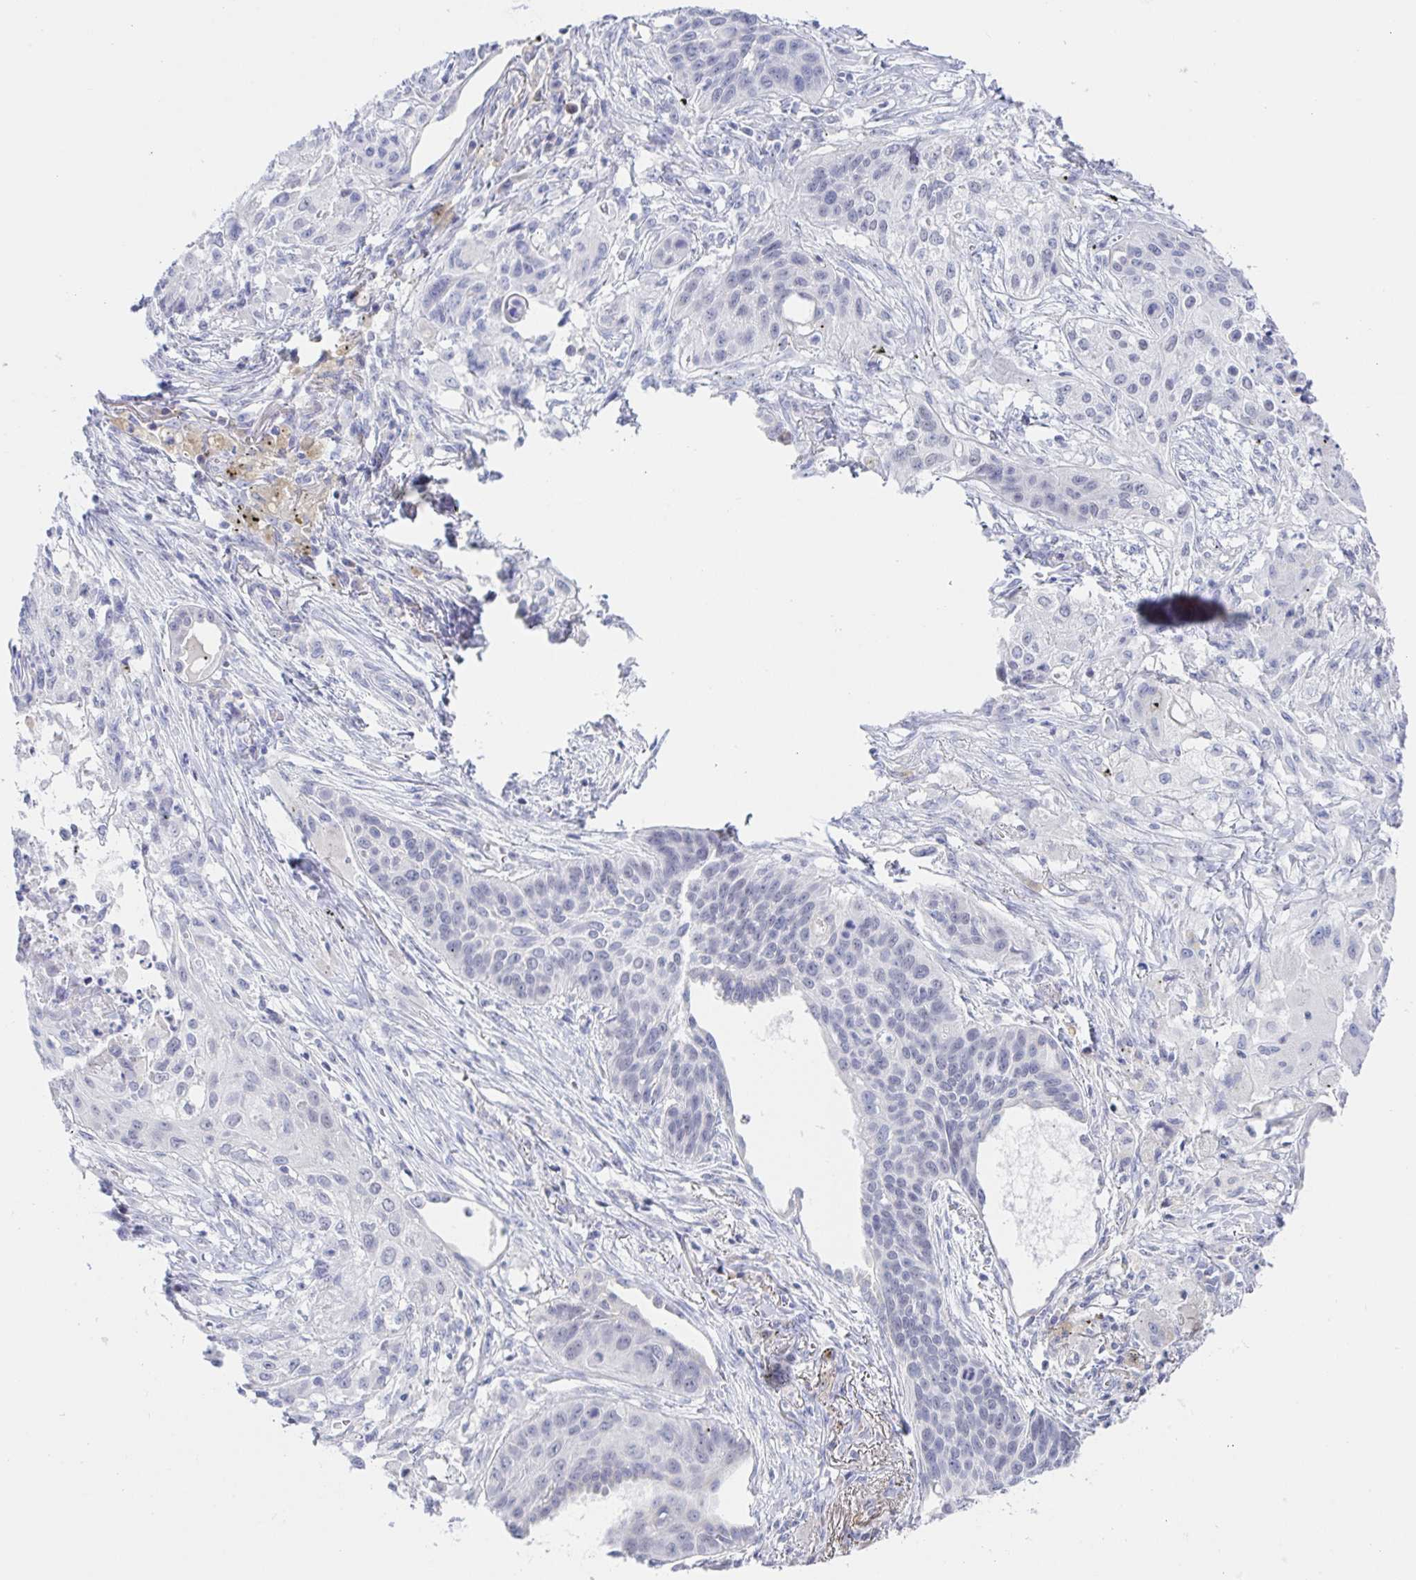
{"staining": {"intensity": "negative", "quantity": "none", "location": "none"}, "tissue": "lung cancer", "cell_type": "Tumor cells", "image_type": "cancer", "snomed": [{"axis": "morphology", "description": "Squamous cell carcinoma, NOS"}, {"axis": "topography", "description": "Lung"}], "caption": "Immunohistochemical staining of lung cancer displays no significant staining in tumor cells. (Brightfield microscopy of DAB IHC at high magnification).", "gene": "SIAH3", "patient": {"sex": "male", "age": 71}}